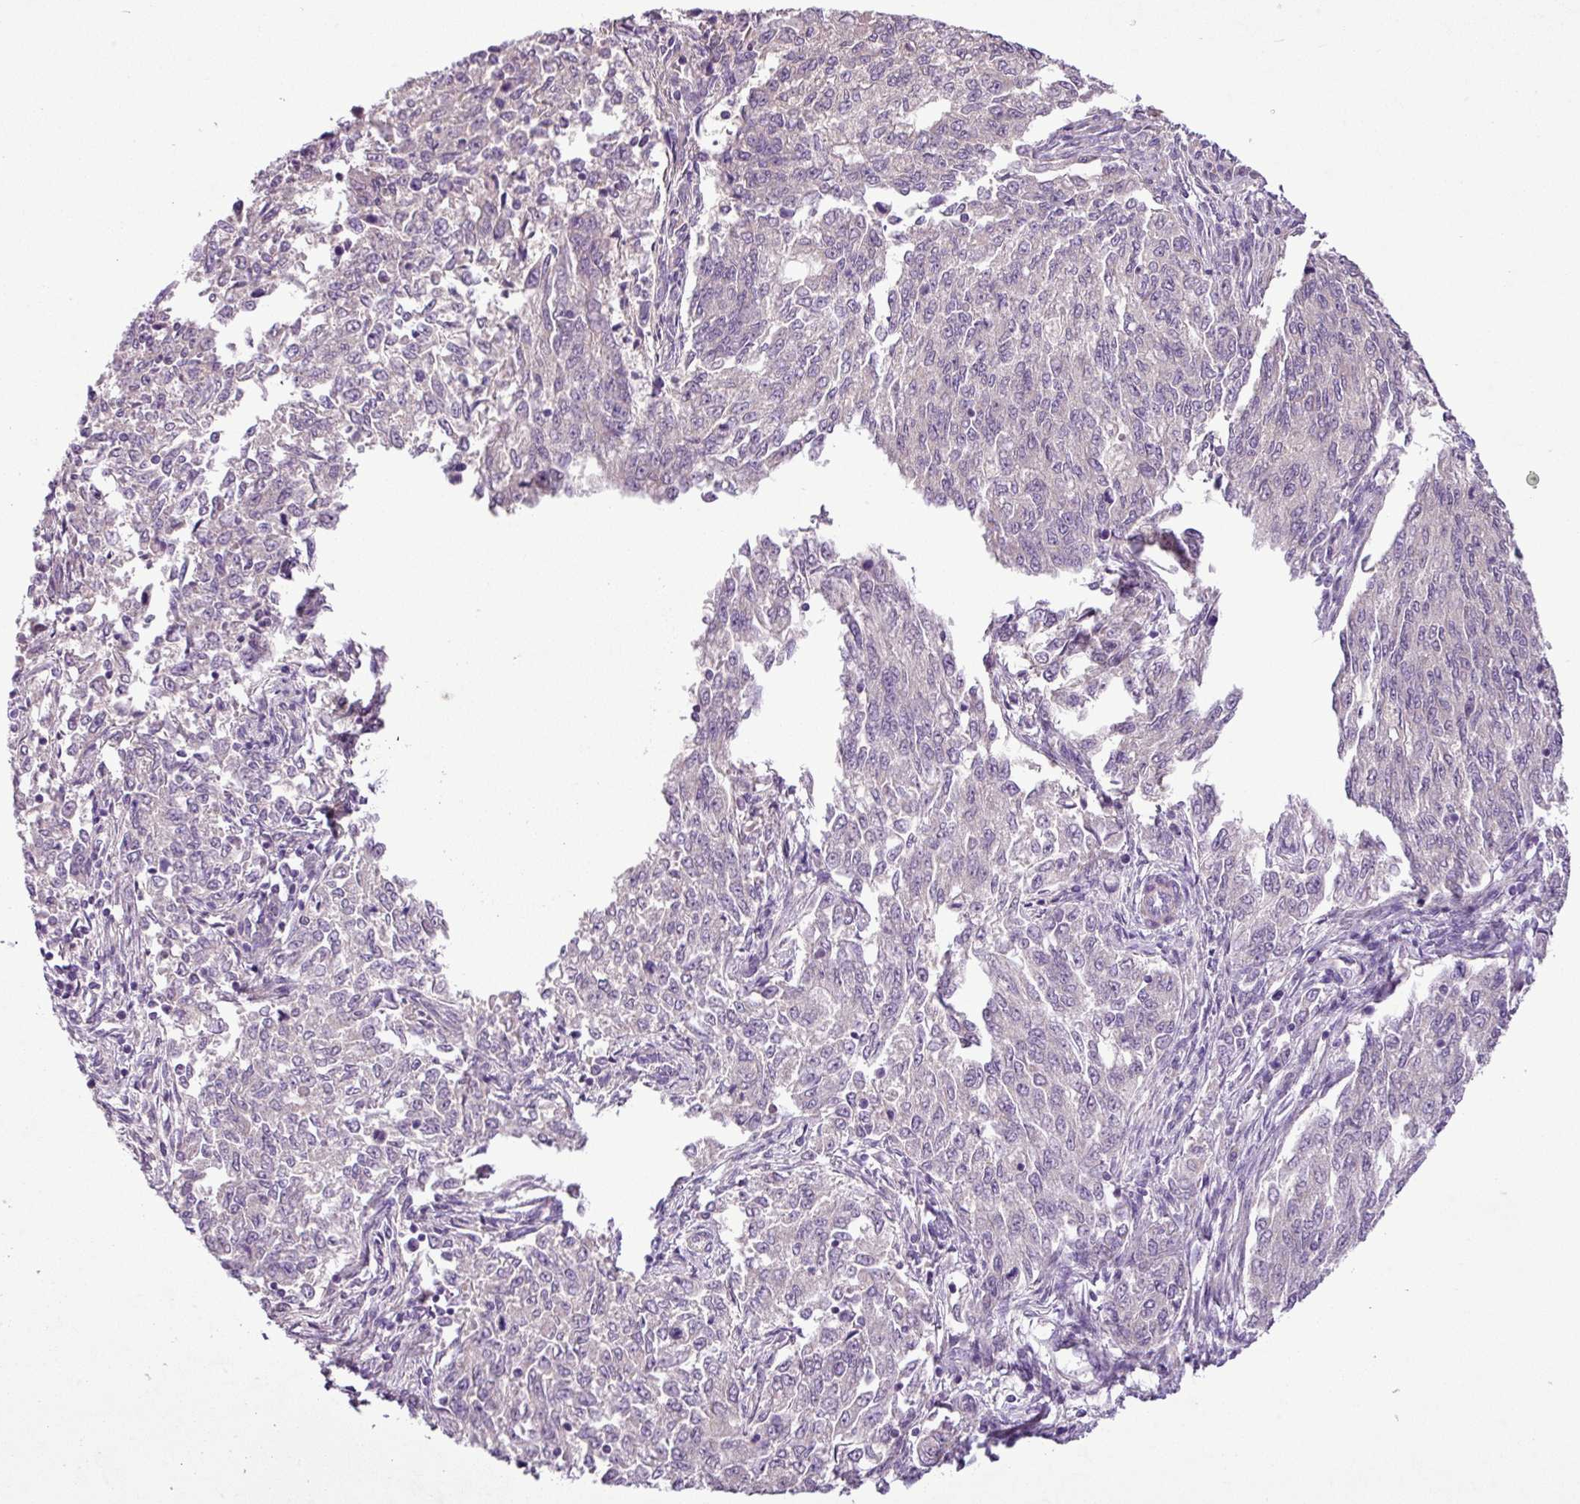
{"staining": {"intensity": "negative", "quantity": "none", "location": "none"}, "tissue": "endometrial cancer", "cell_type": "Tumor cells", "image_type": "cancer", "snomed": [{"axis": "morphology", "description": "Adenocarcinoma, NOS"}, {"axis": "topography", "description": "Endometrium"}], "caption": "Photomicrograph shows no significant protein expression in tumor cells of adenocarcinoma (endometrial).", "gene": "MOCS3", "patient": {"sex": "female", "age": 50}}